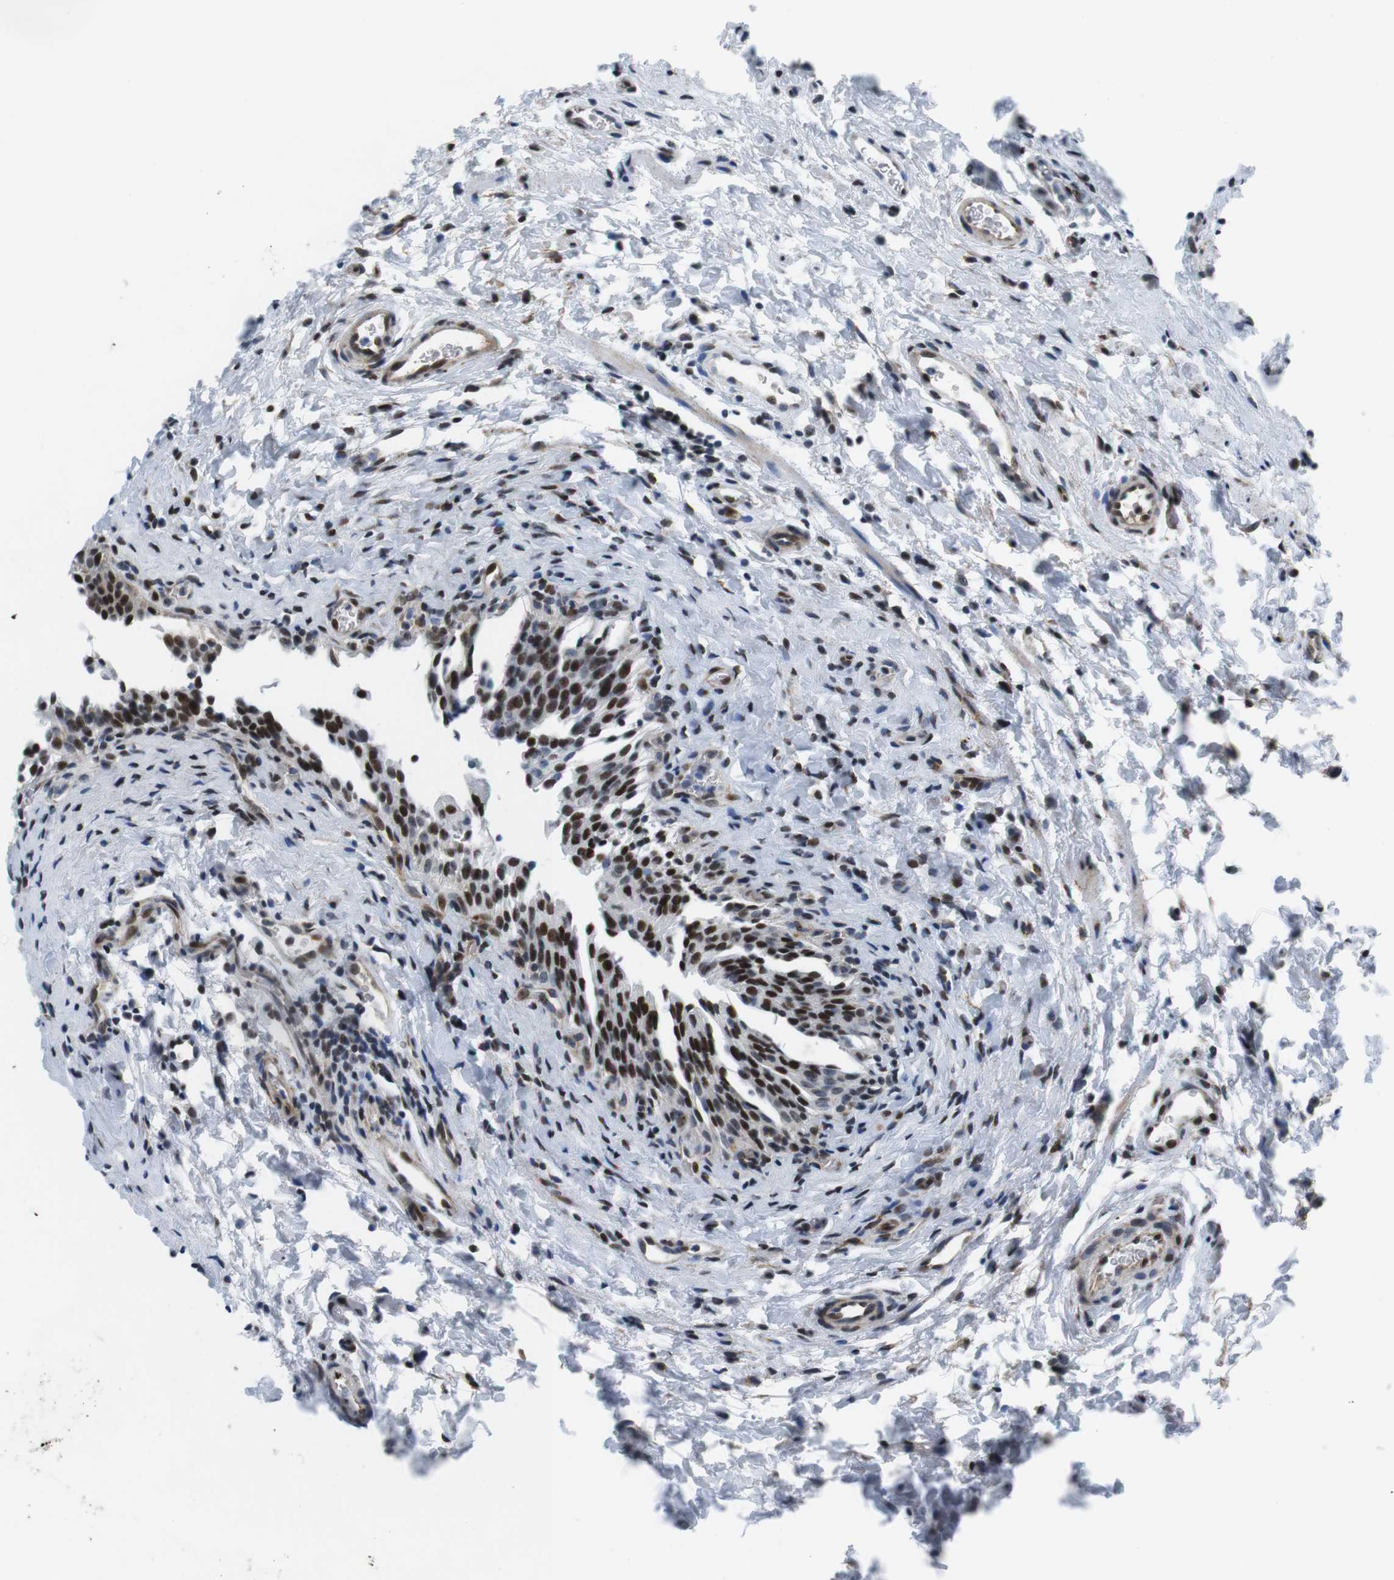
{"staining": {"intensity": "strong", "quantity": "25%-75%", "location": "nuclear"}, "tissue": "urinary bladder", "cell_type": "Urothelial cells", "image_type": "normal", "snomed": [{"axis": "morphology", "description": "Normal tissue, NOS"}, {"axis": "topography", "description": "Urinary bladder"}], "caption": "Protein staining of benign urinary bladder displays strong nuclear expression in approximately 25%-75% of urothelial cells. (DAB IHC, brown staining for protein, blue staining for nuclei).", "gene": "MLH1", "patient": {"sex": "male", "age": 51}}